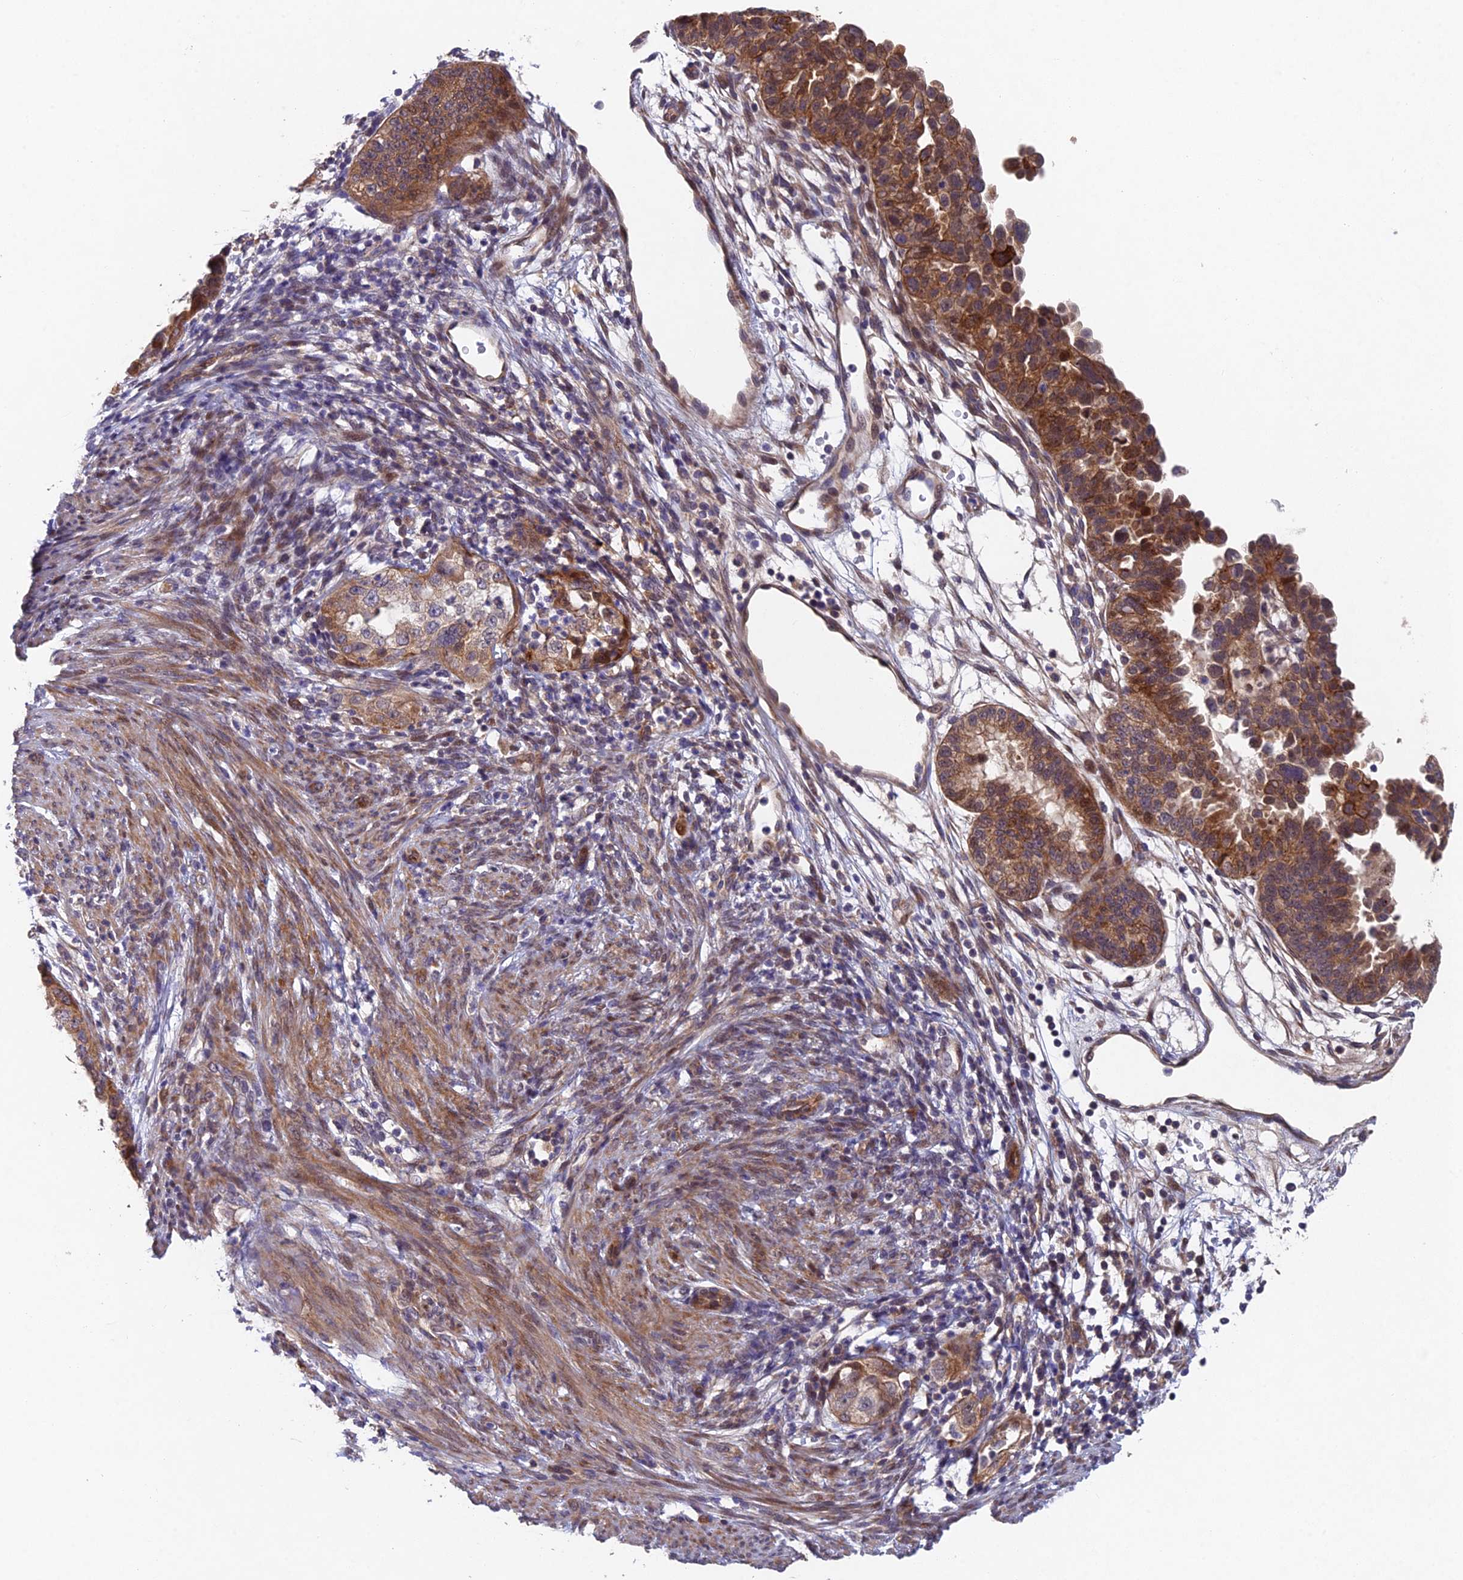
{"staining": {"intensity": "moderate", "quantity": ">75%", "location": "cytoplasmic/membranous"}, "tissue": "endometrial cancer", "cell_type": "Tumor cells", "image_type": "cancer", "snomed": [{"axis": "morphology", "description": "Adenocarcinoma, NOS"}, {"axis": "topography", "description": "Endometrium"}], "caption": "The histopathology image demonstrates immunohistochemical staining of endometrial cancer. There is moderate cytoplasmic/membranous staining is appreciated in about >75% of tumor cells.", "gene": "NSMCE1", "patient": {"sex": "female", "age": 85}}